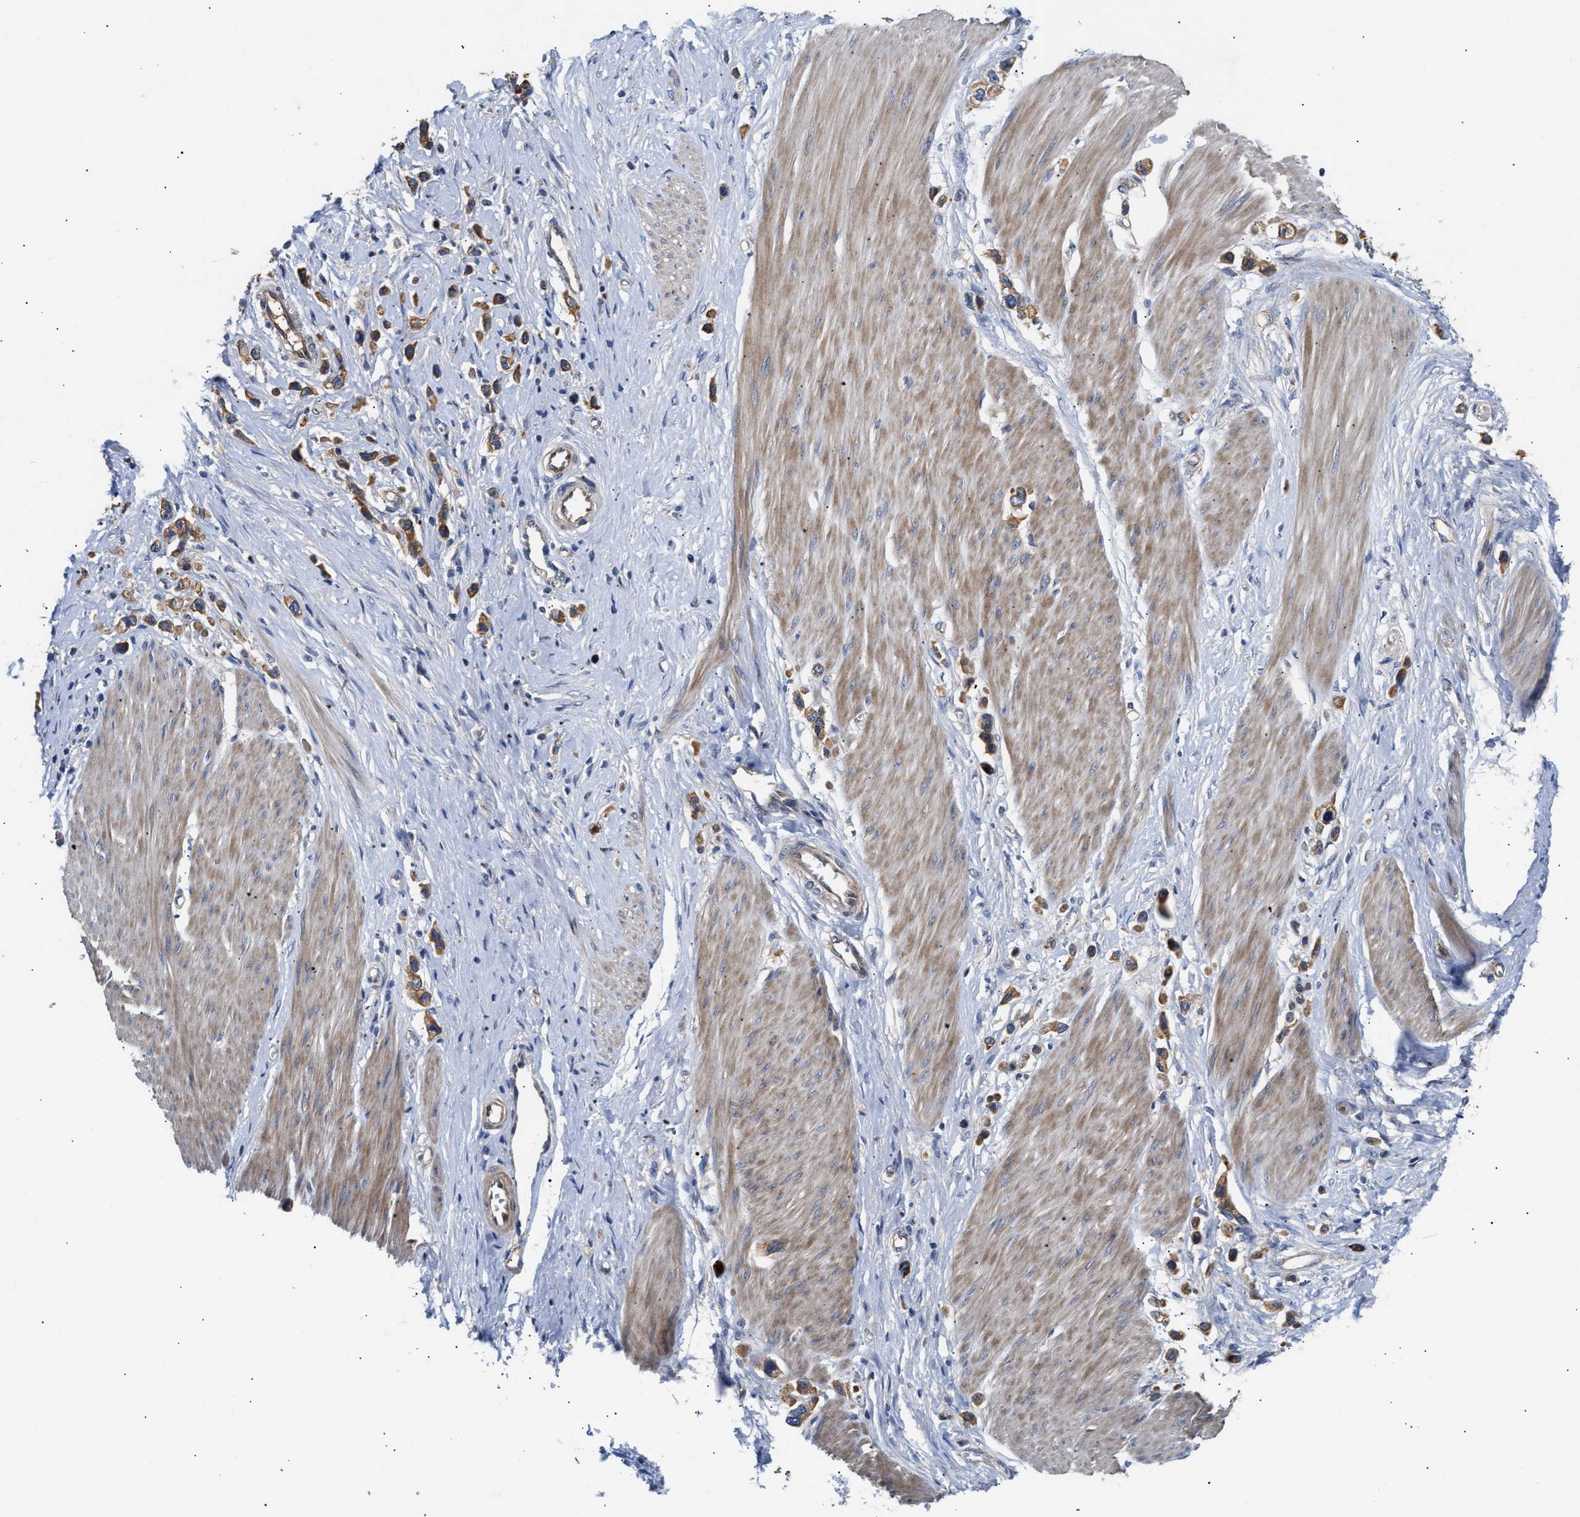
{"staining": {"intensity": "moderate", "quantity": ">75%", "location": "cytoplasmic/membranous"}, "tissue": "stomach cancer", "cell_type": "Tumor cells", "image_type": "cancer", "snomed": [{"axis": "morphology", "description": "Adenocarcinoma, NOS"}, {"axis": "topography", "description": "Stomach"}], "caption": "Immunohistochemistry micrograph of neoplastic tissue: human stomach cancer stained using immunohistochemistry (IHC) exhibits medium levels of moderate protein expression localized specifically in the cytoplasmic/membranous of tumor cells, appearing as a cytoplasmic/membranous brown color.", "gene": "CCDC146", "patient": {"sex": "female", "age": 65}}